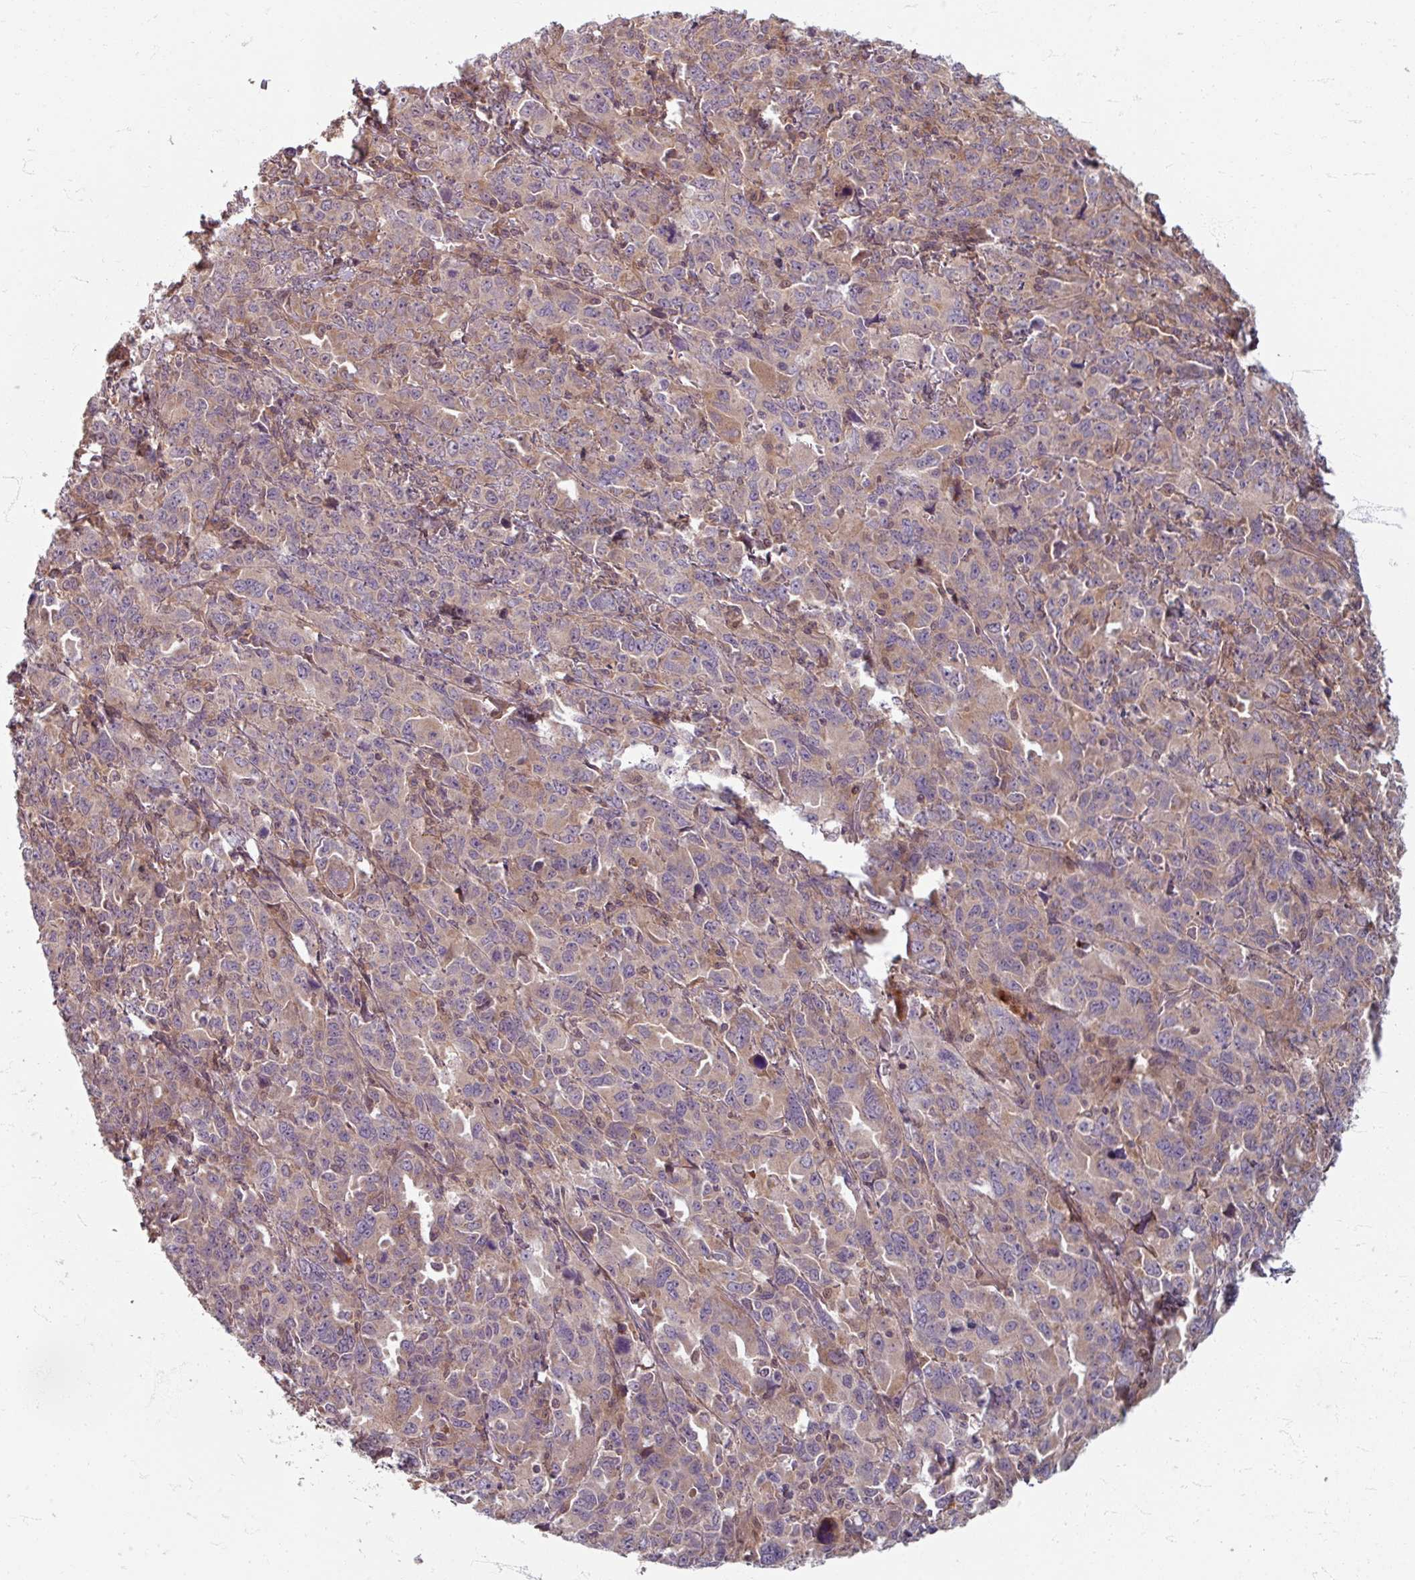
{"staining": {"intensity": "weak", "quantity": "25%-75%", "location": "cytoplasmic/membranous"}, "tissue": "ovarian cancer", "cell_type": "Tumor cells", "image_type": "cancer", "snomed": [{"axis": "morphology", "description": "Adenocarcinoma, NOS"}, {"axis": "morphology", "description": "Carcinoma, endometroid"}, {"axis": "topography", "description": "Ovary"}], "caption": "Ovarian cancer (endometroid carcinoma) stained with a protein marker exhibits weak staining in tumor cells.", "gene": "STAM", "patient": {"sex": "female", "age": 72}}